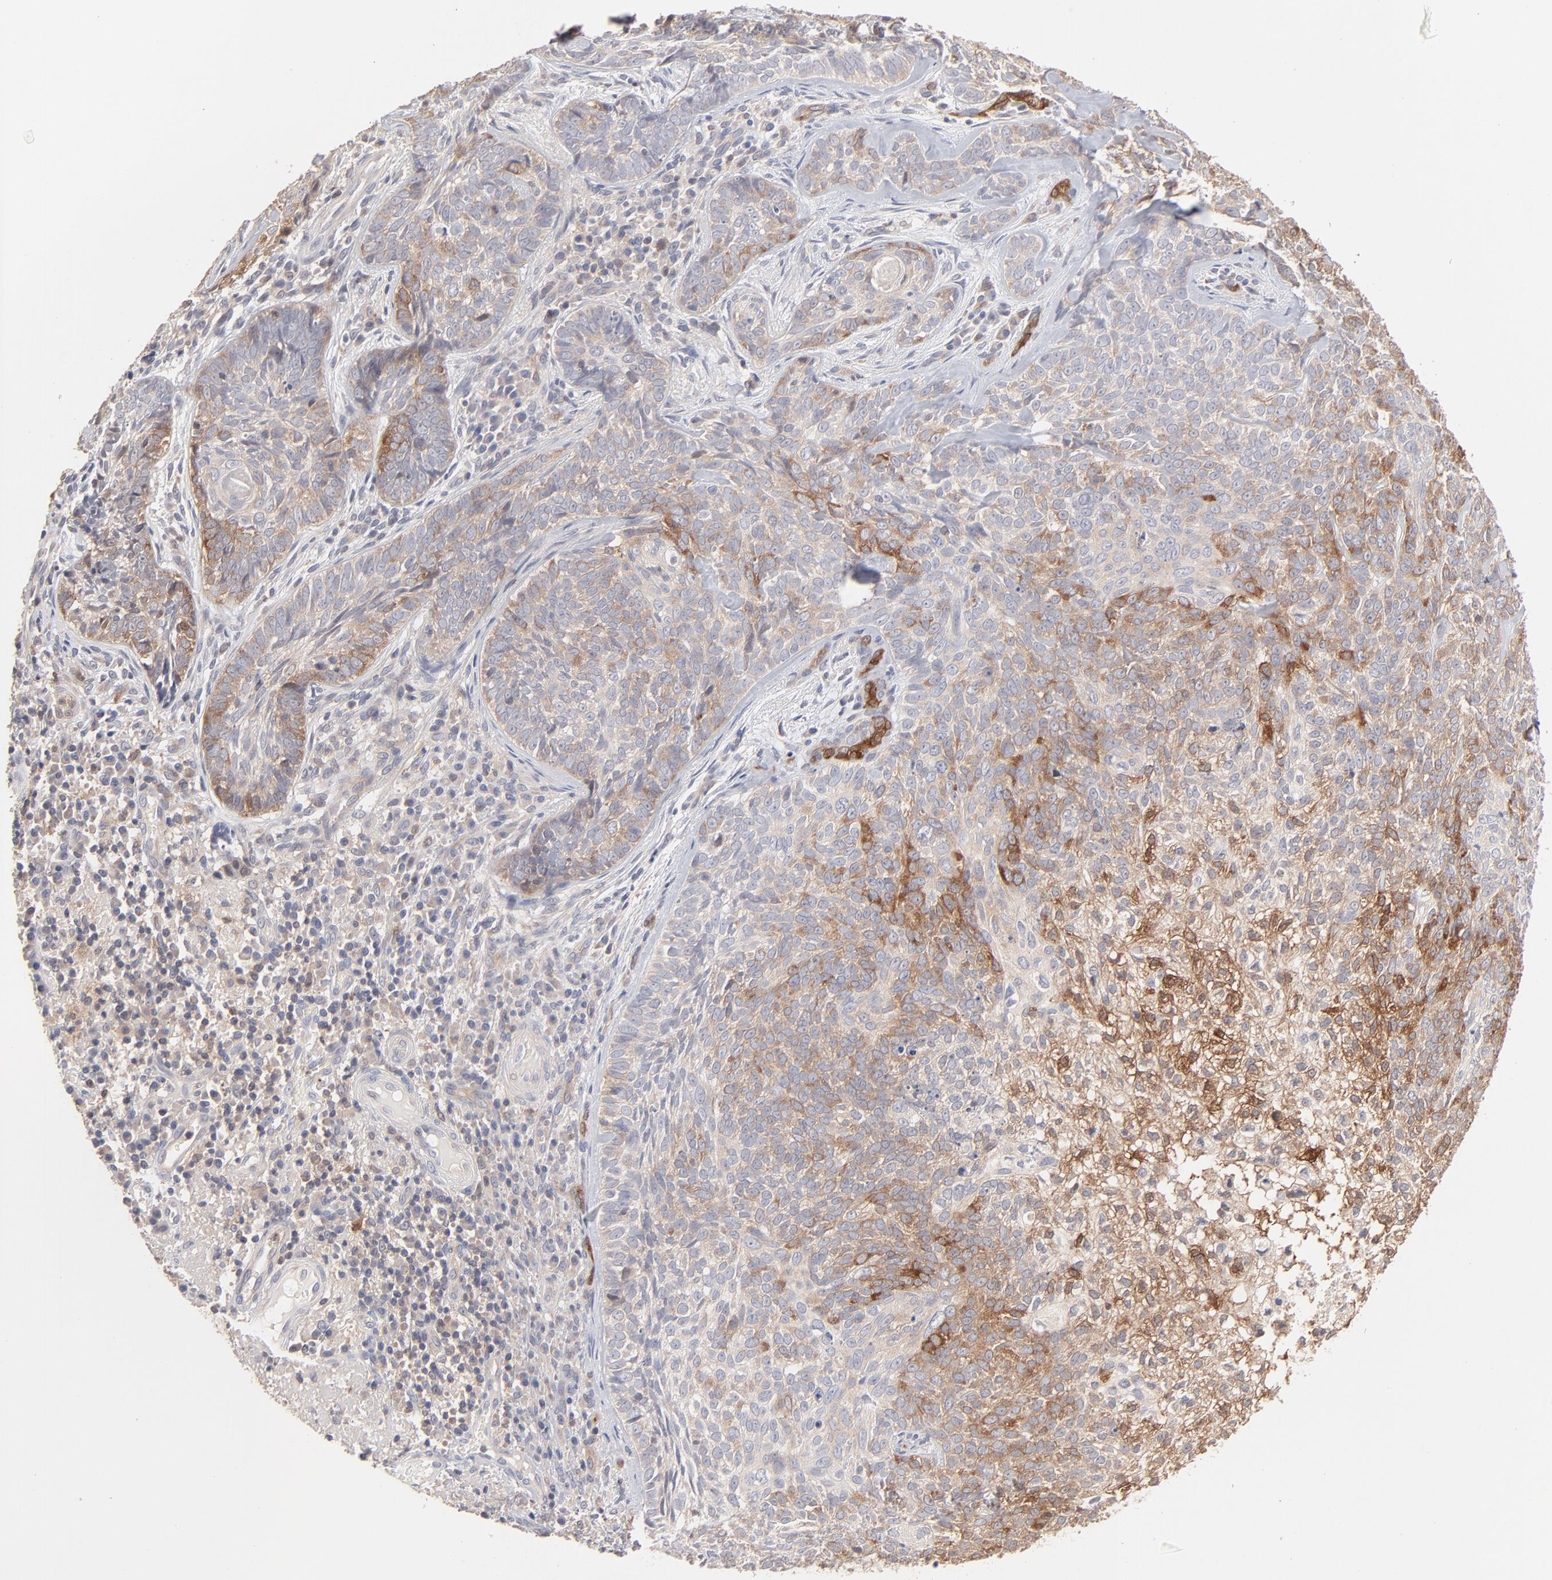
{"staining": {"intensity": "moderate", "quantity": "25%-75%", "location": "cytoplasmic/membranous"}, "tissue": "skin cancer", "cell_type": "Tumor cells", "image_type": "cancer", "snomed": [{"axis": "morphology", "description": "Basal cell carcinoma"}, {"axis": "topography", "description": "Skin"}], "caption": "Basal cell carcinoma (skin) stained with immunohistochemistry exhibits moderate cytoplasmic/membranous staining in about 25%-75% of tumor cells.", "gene": "IVNS1ABP", "patient": {"sex": "male", "age": 72}}